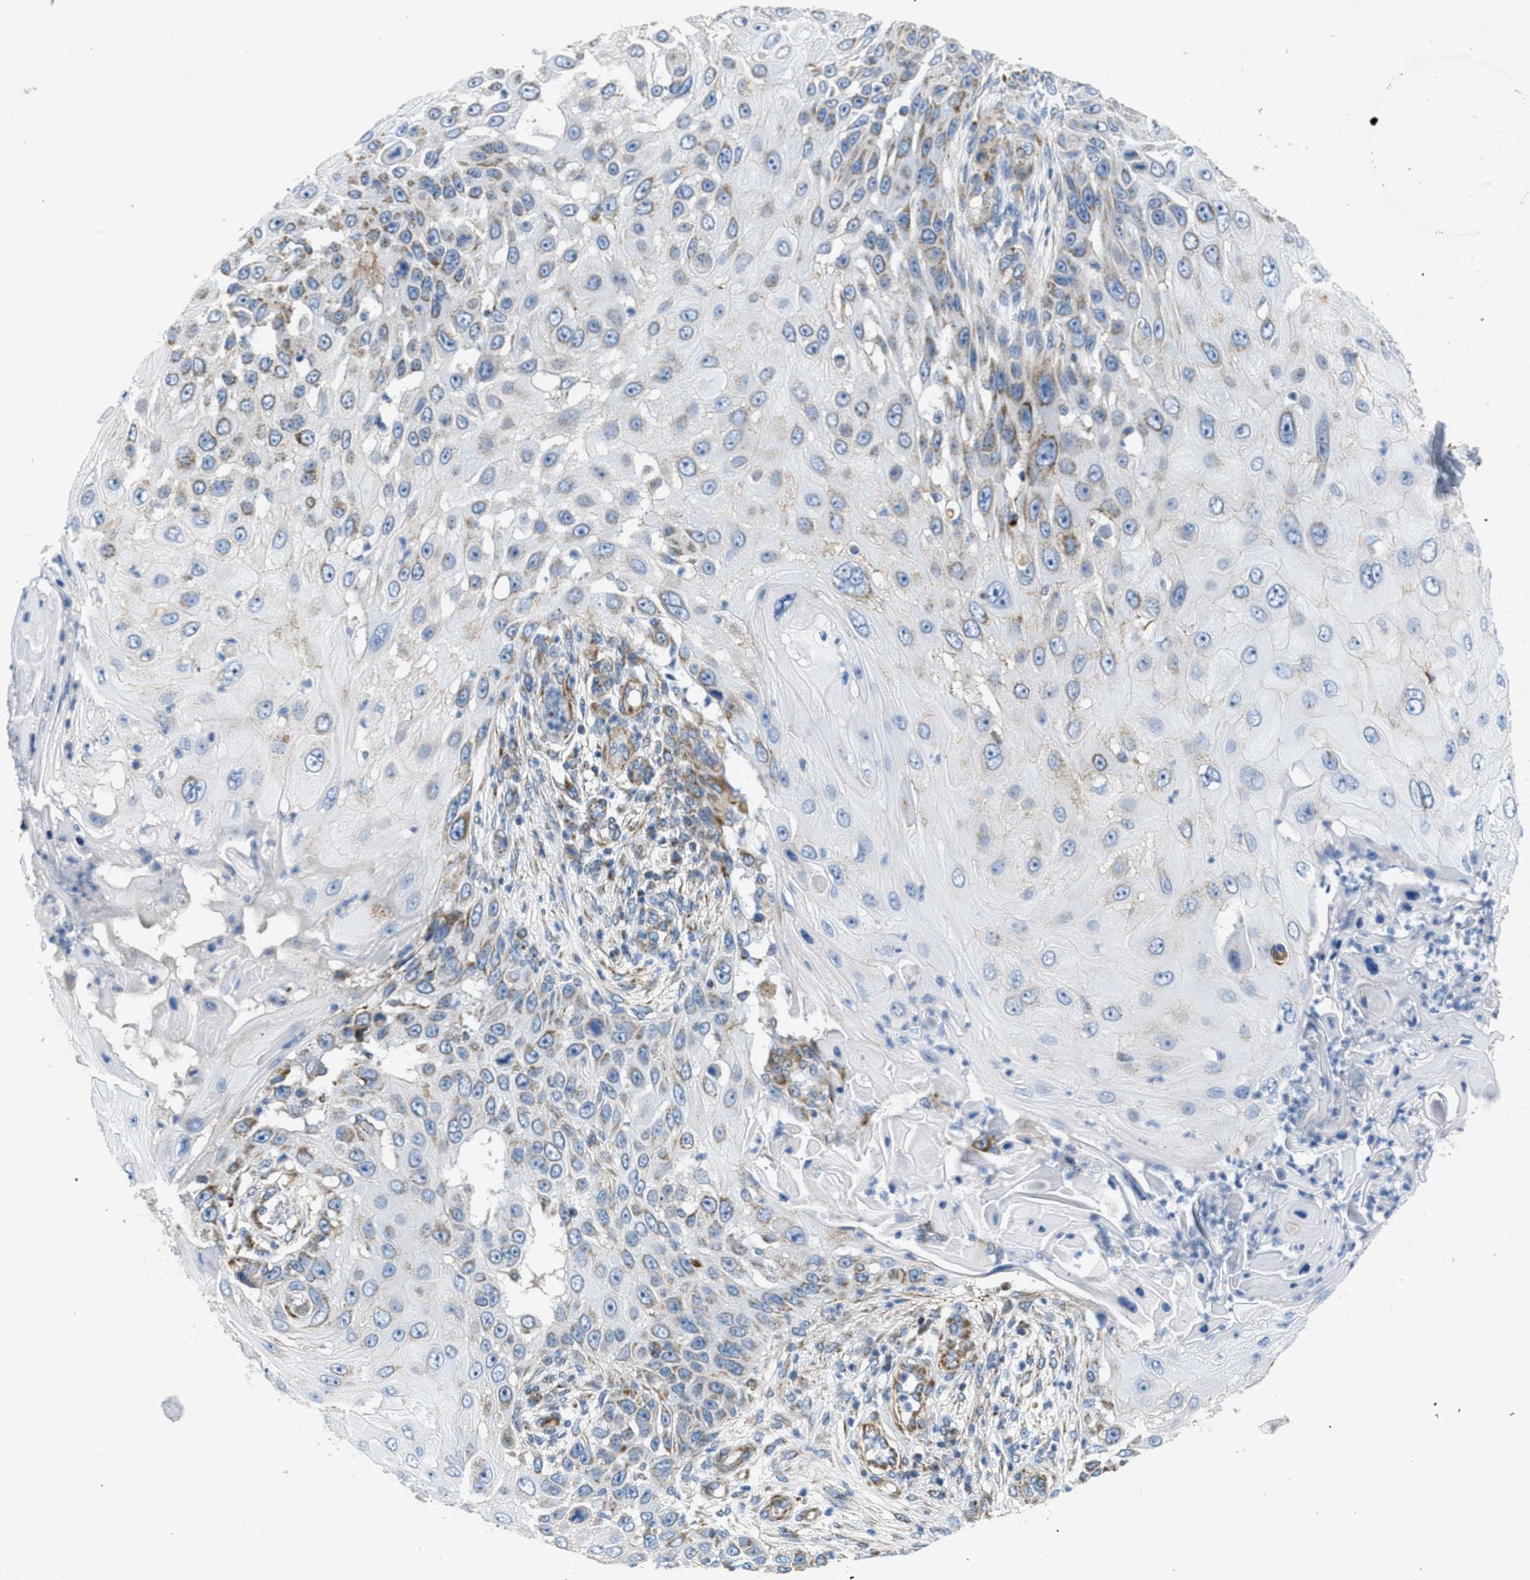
{"staining": {"intensity": "negative", "quantity": "none", "location": "none"}, "tissue": "skin cancer", "cell_type": "Tumor cells", "image_type": "cancer", "snomed": [{"axis": "morphology", "description": "Squamous cell carcinoma, NOS"}, {"axis": "topography", "description": "Skin"}], "caption": "There is no significant staining in tumor cells of squamous cell carcinoma (skin).", "gene": "BTN3A1", "patient": {"sex": "female", "age": 44}}